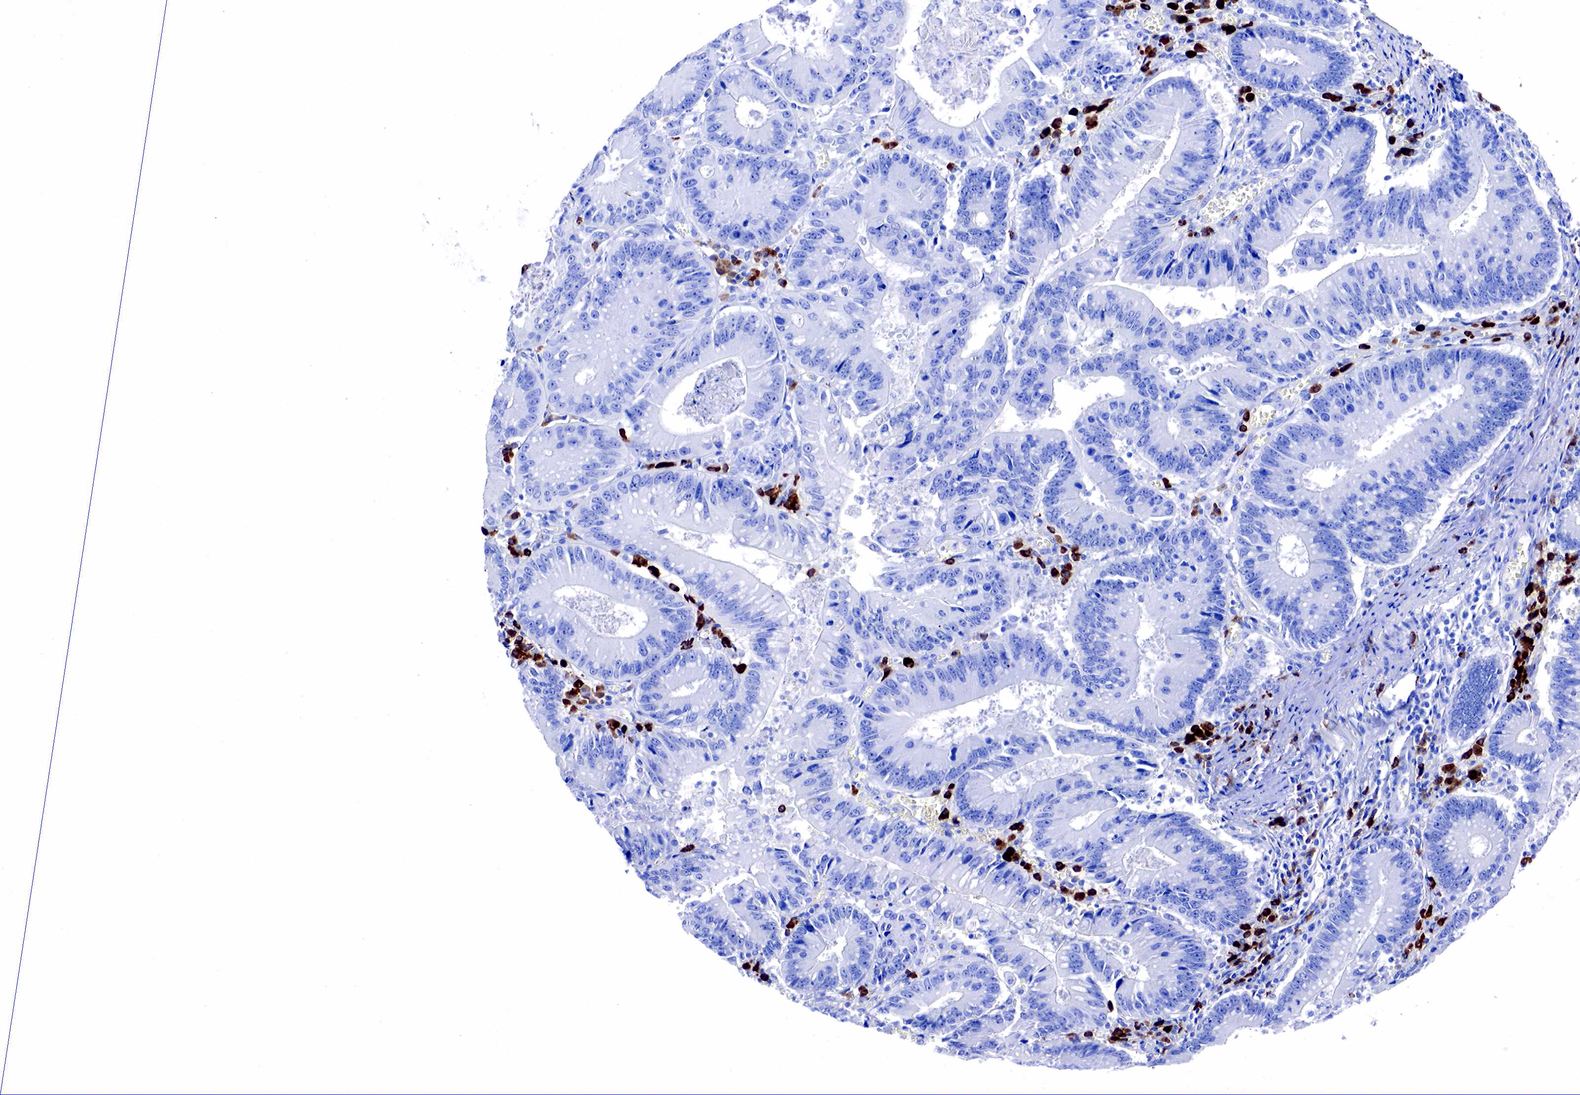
{"staining": {"intensity": "negative", "quantity": "none", "location": "none"}, "tissue": "colorectal cancer", "cell_type": "Tumor cells", "image_type": "cancer", "snomed": [{"axis": "morphology", "description": "Adenocarcinoma, NOS"}, {"axis": "topography", "description": "Rectum"}], "caption": "This photomicrograph is of colorectal adenocarcinoma stained with immunohistochemistry (IHC) to label a protein in brown with the nuclei are counter-stained blue. There is no staining in tumor cells.", "gene": "CD79A", "patient": {"sex": "female", "age": 81}}